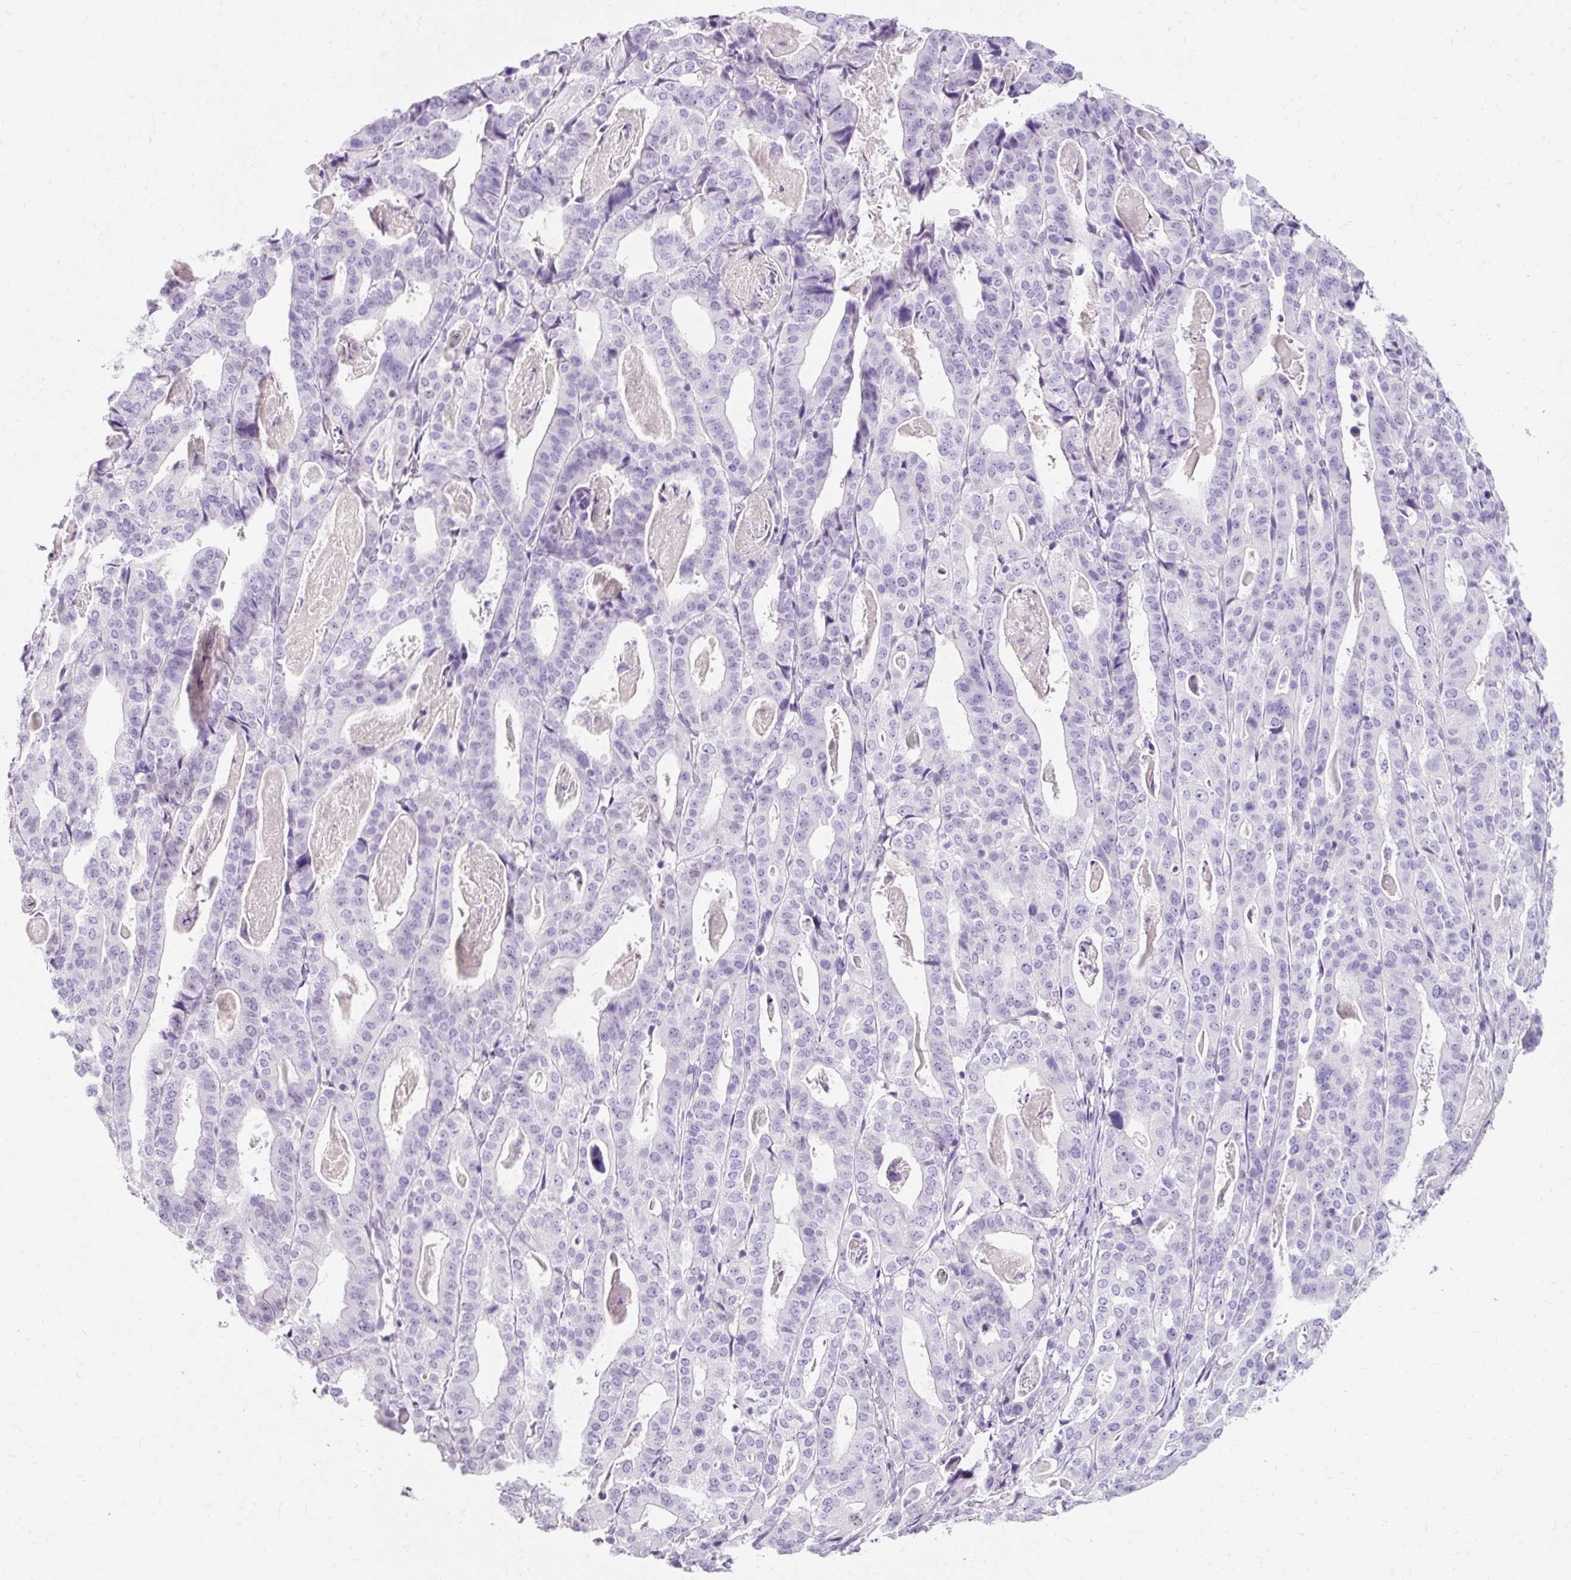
{"staining": {"intensity": "negative", "quantity": "none", "location": "none"}, "tissue": "stomach cancer", "cell_type": "Tumor cells", "image_type": "cancer", "snomed": [{"axis": "morphology", "description": "Adenocarcinoma, NOS"}, {"axis": "topography", "description": "Stomach"}], "caption": "DAB immunohistochemical staining of adenocarcinoma (stomach) demonstrates no significant staining in tumor cells. (DAB (3,3'-diaminobenzidine) immunohistochemistry visualized using brightfield microscopy, high magnification).", "gene": "TMEM213", "patient": {"sex": "male", "age": 48}}